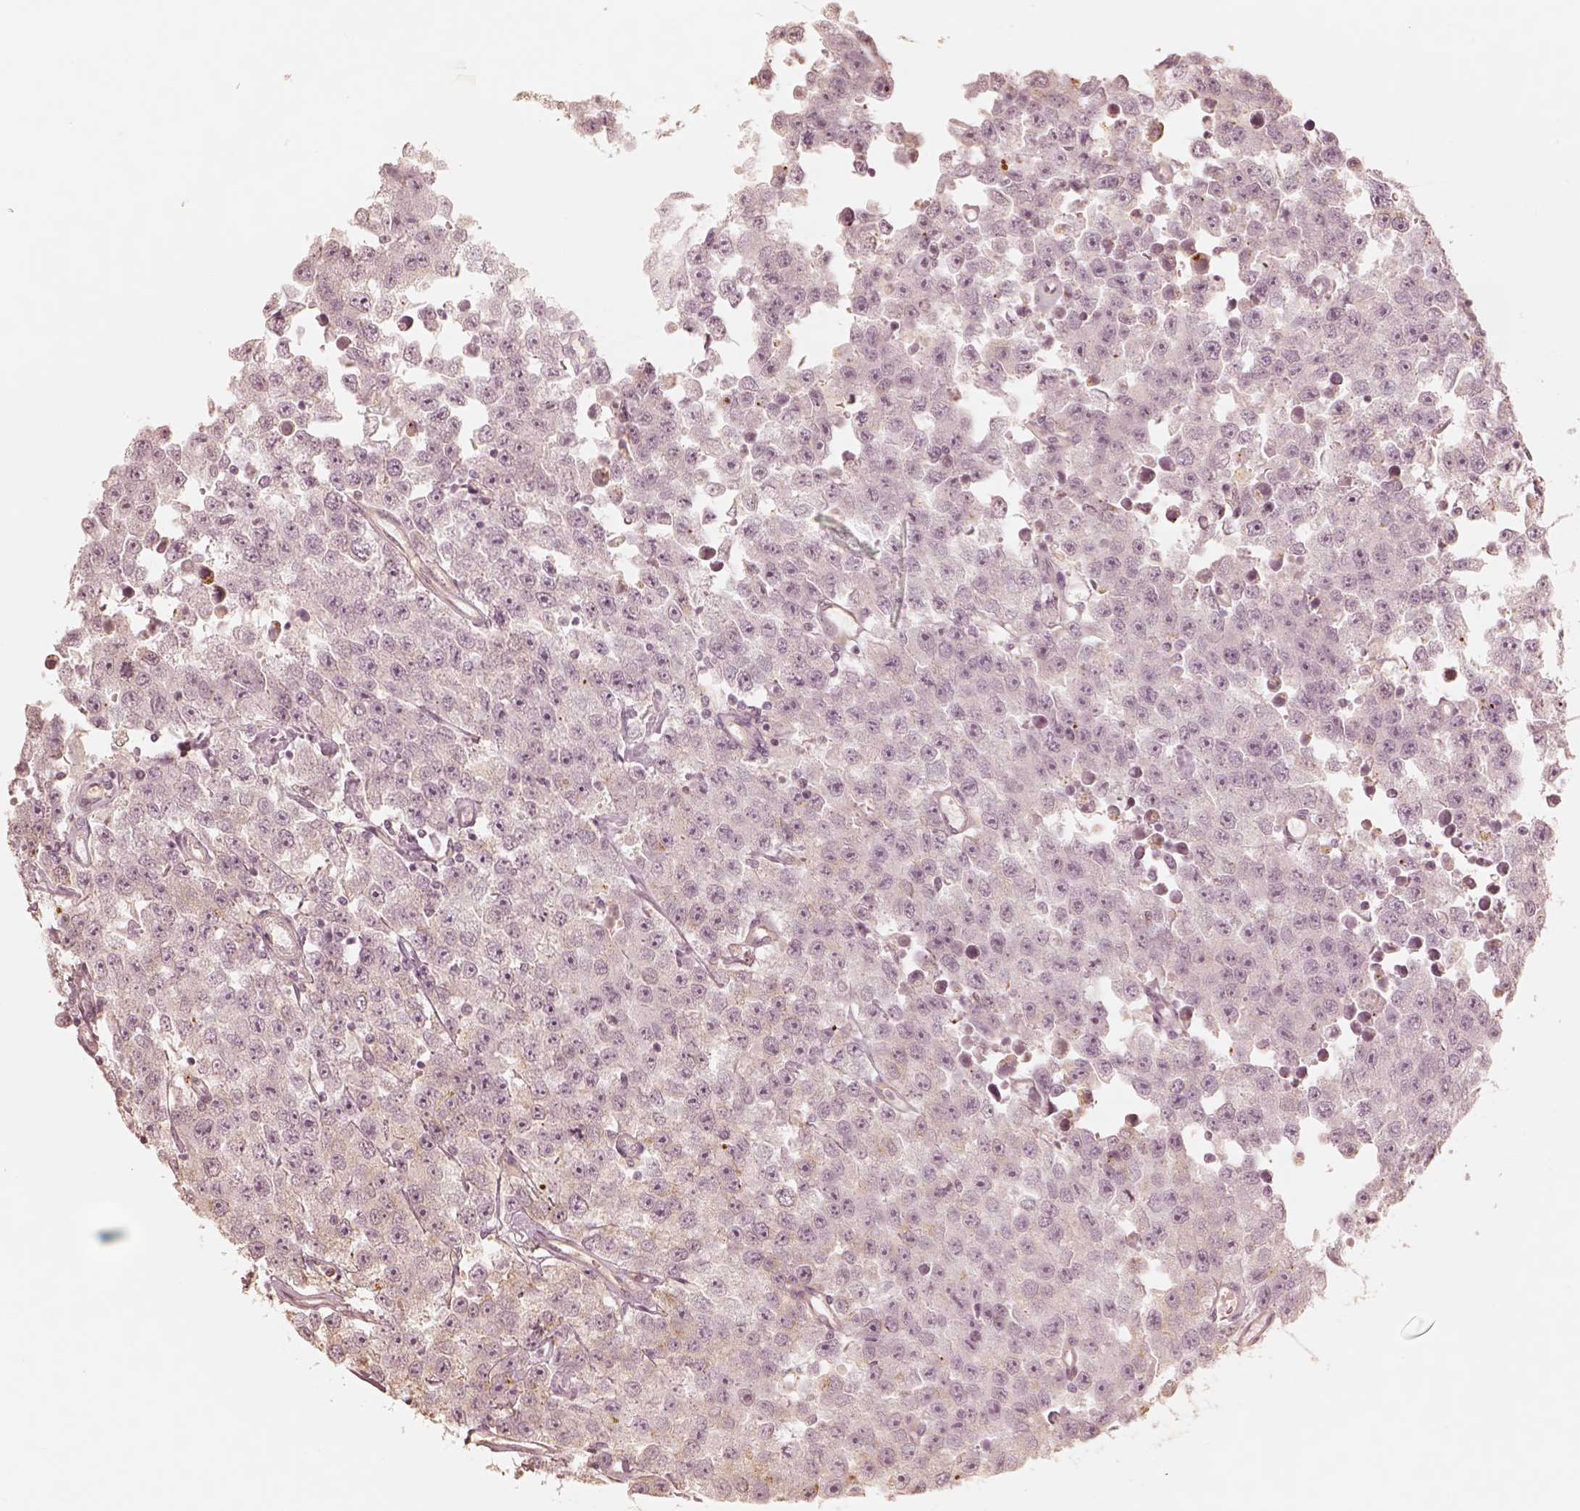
{"staining": {"intensity": "negative", "quantity": "none", "location": "none"}, "tissue": "testis cancer", "cell_type": "Tumor cells", "image_type": "cancer", "snomed": [{"axis": "morphology", "description": "Seminoma, NOS"}, {"axis": "topography", "description": "Testis"}], "caption": "High power microscopy micrograph of an immunohistochemistry image of seminoma (testis), revealing no significant positivity in tumor cells.", "gene": "GORASP2", "patient": {"sex": "male", "age": 52}}